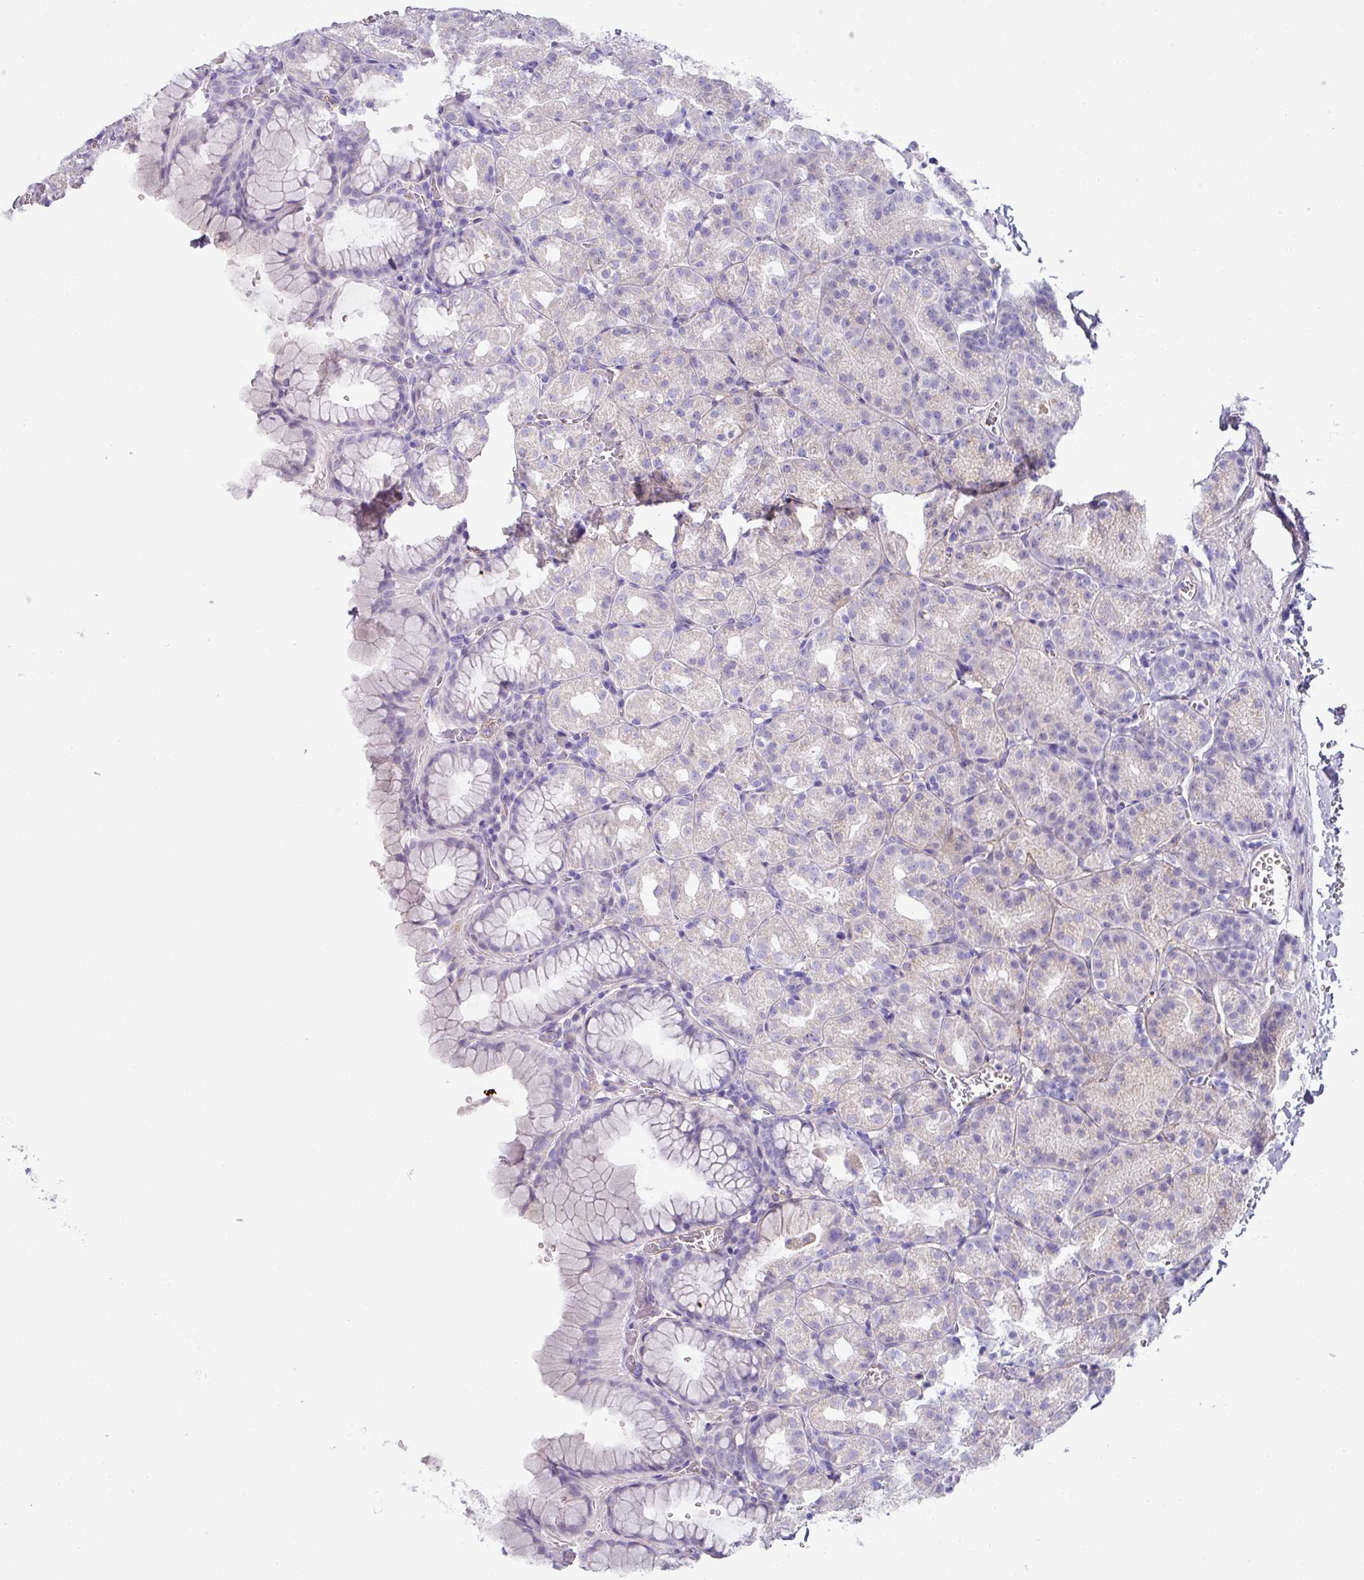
{"staining": {"intensity": "moderate", "quantity": "<25%", "location": "cytoplasmic/membranous"}, "tissue": "stomach", "cell_type": "Glandular cells", "image_type": "normal", "snomed": [{"axis": "morphology", "description": "Normal tissue, NOS"}, {"axis": "topography", "description": "Stomach, upper"}], "caption": "Brown immunohistochemical staining in normal stomach reveals moderate cytoplasmic/membranous staining in about <25% of glandular cells. (DAB IHC, brown staining for protein, blue staining for nuclei).", "gene": "OR52N1", "patient": {"sex": "female", "age": 81}}